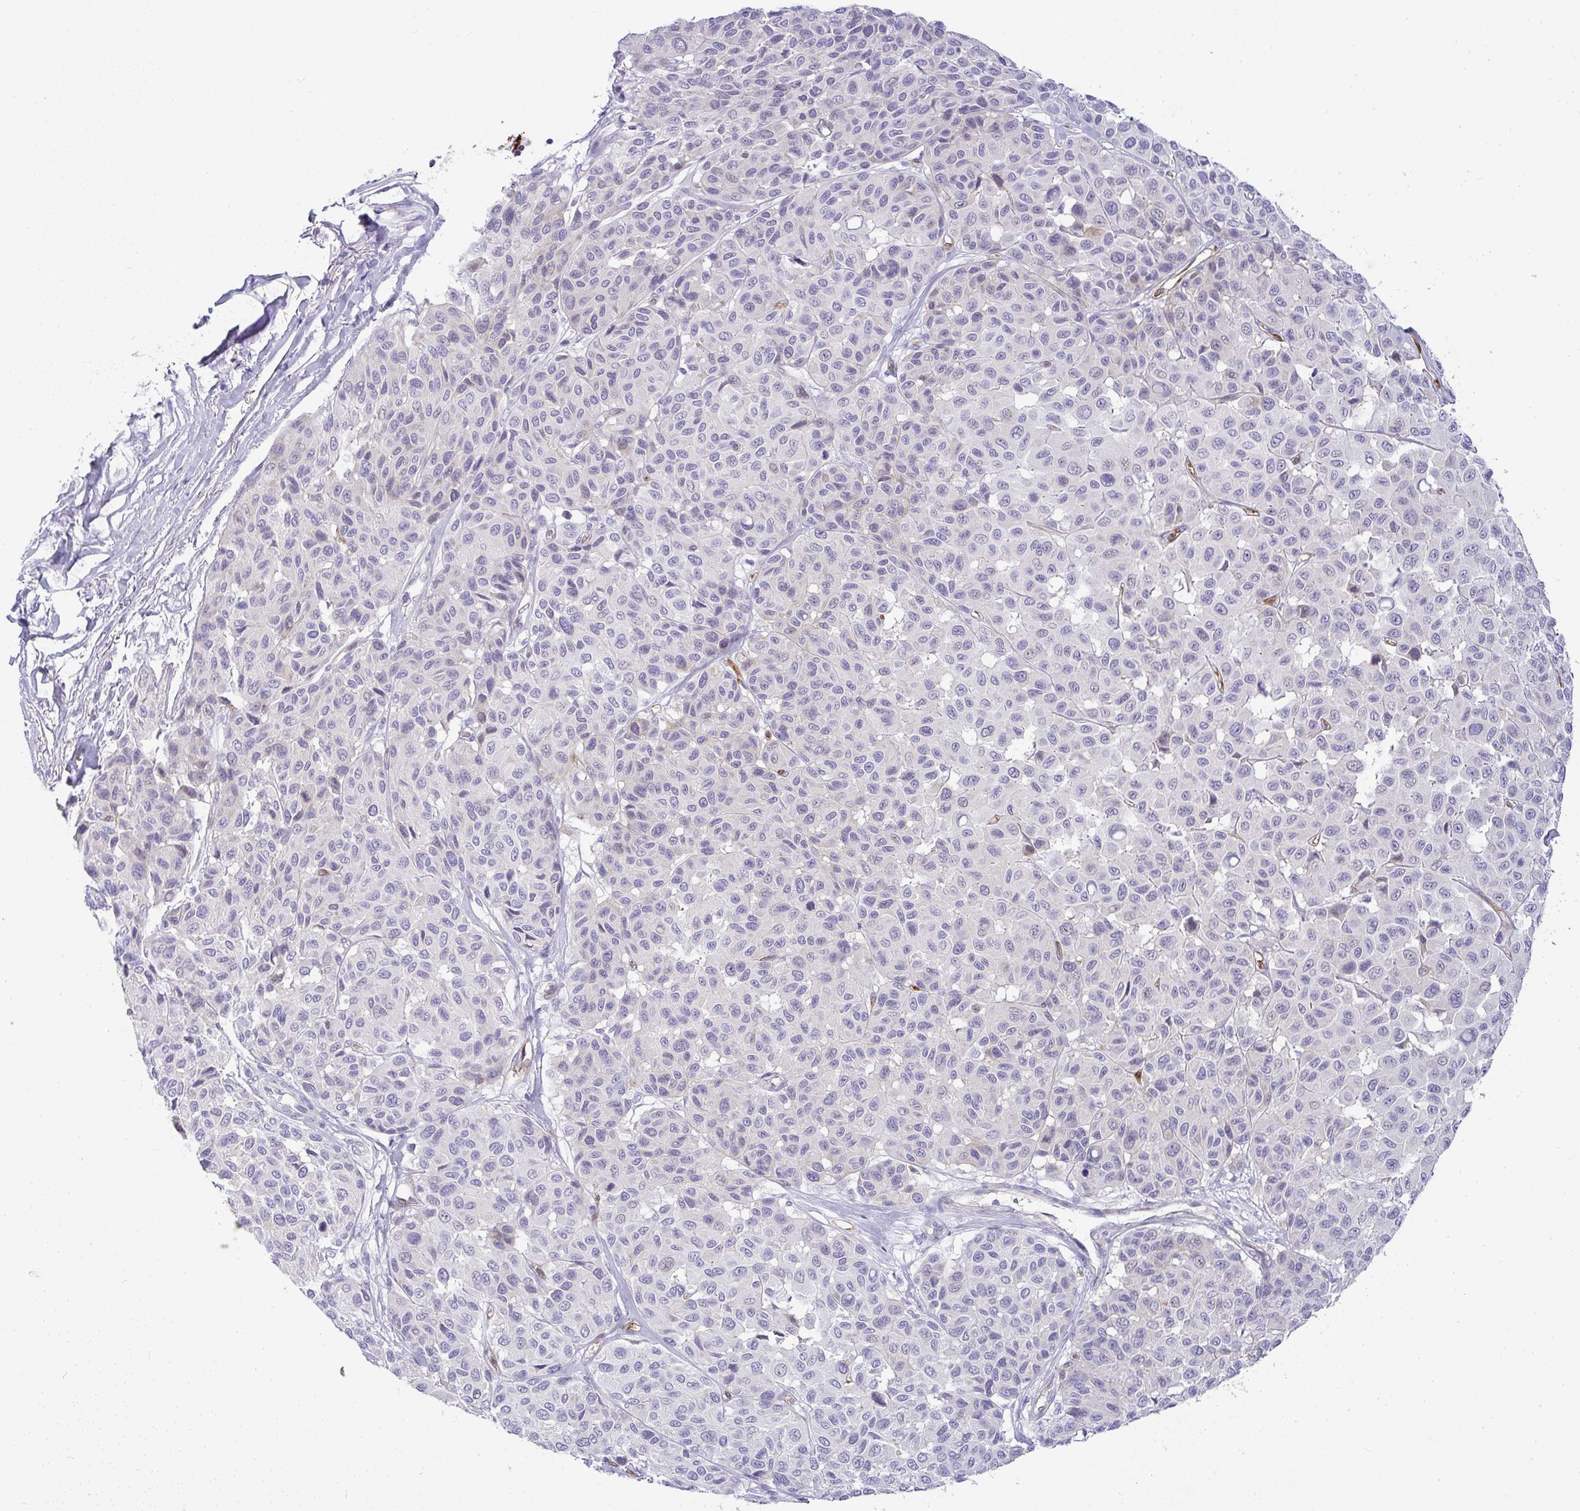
{"staining": {"intensity": "negative", "quantity": "none", "location": "none"}, "tissue": "melanoma", "cell_type": "Tumor cells", "image_type": "cancer", "snomed": [{"axis": "morphology", "description": "Malignant melanoma, NOS"}, {"axis": "topography", "description": "Skin"}], "caption": "Tumor cells show no significant protein expression in melanoma.", "gene": "LIPE", "patient": {"sex": "female", "age": 66}}